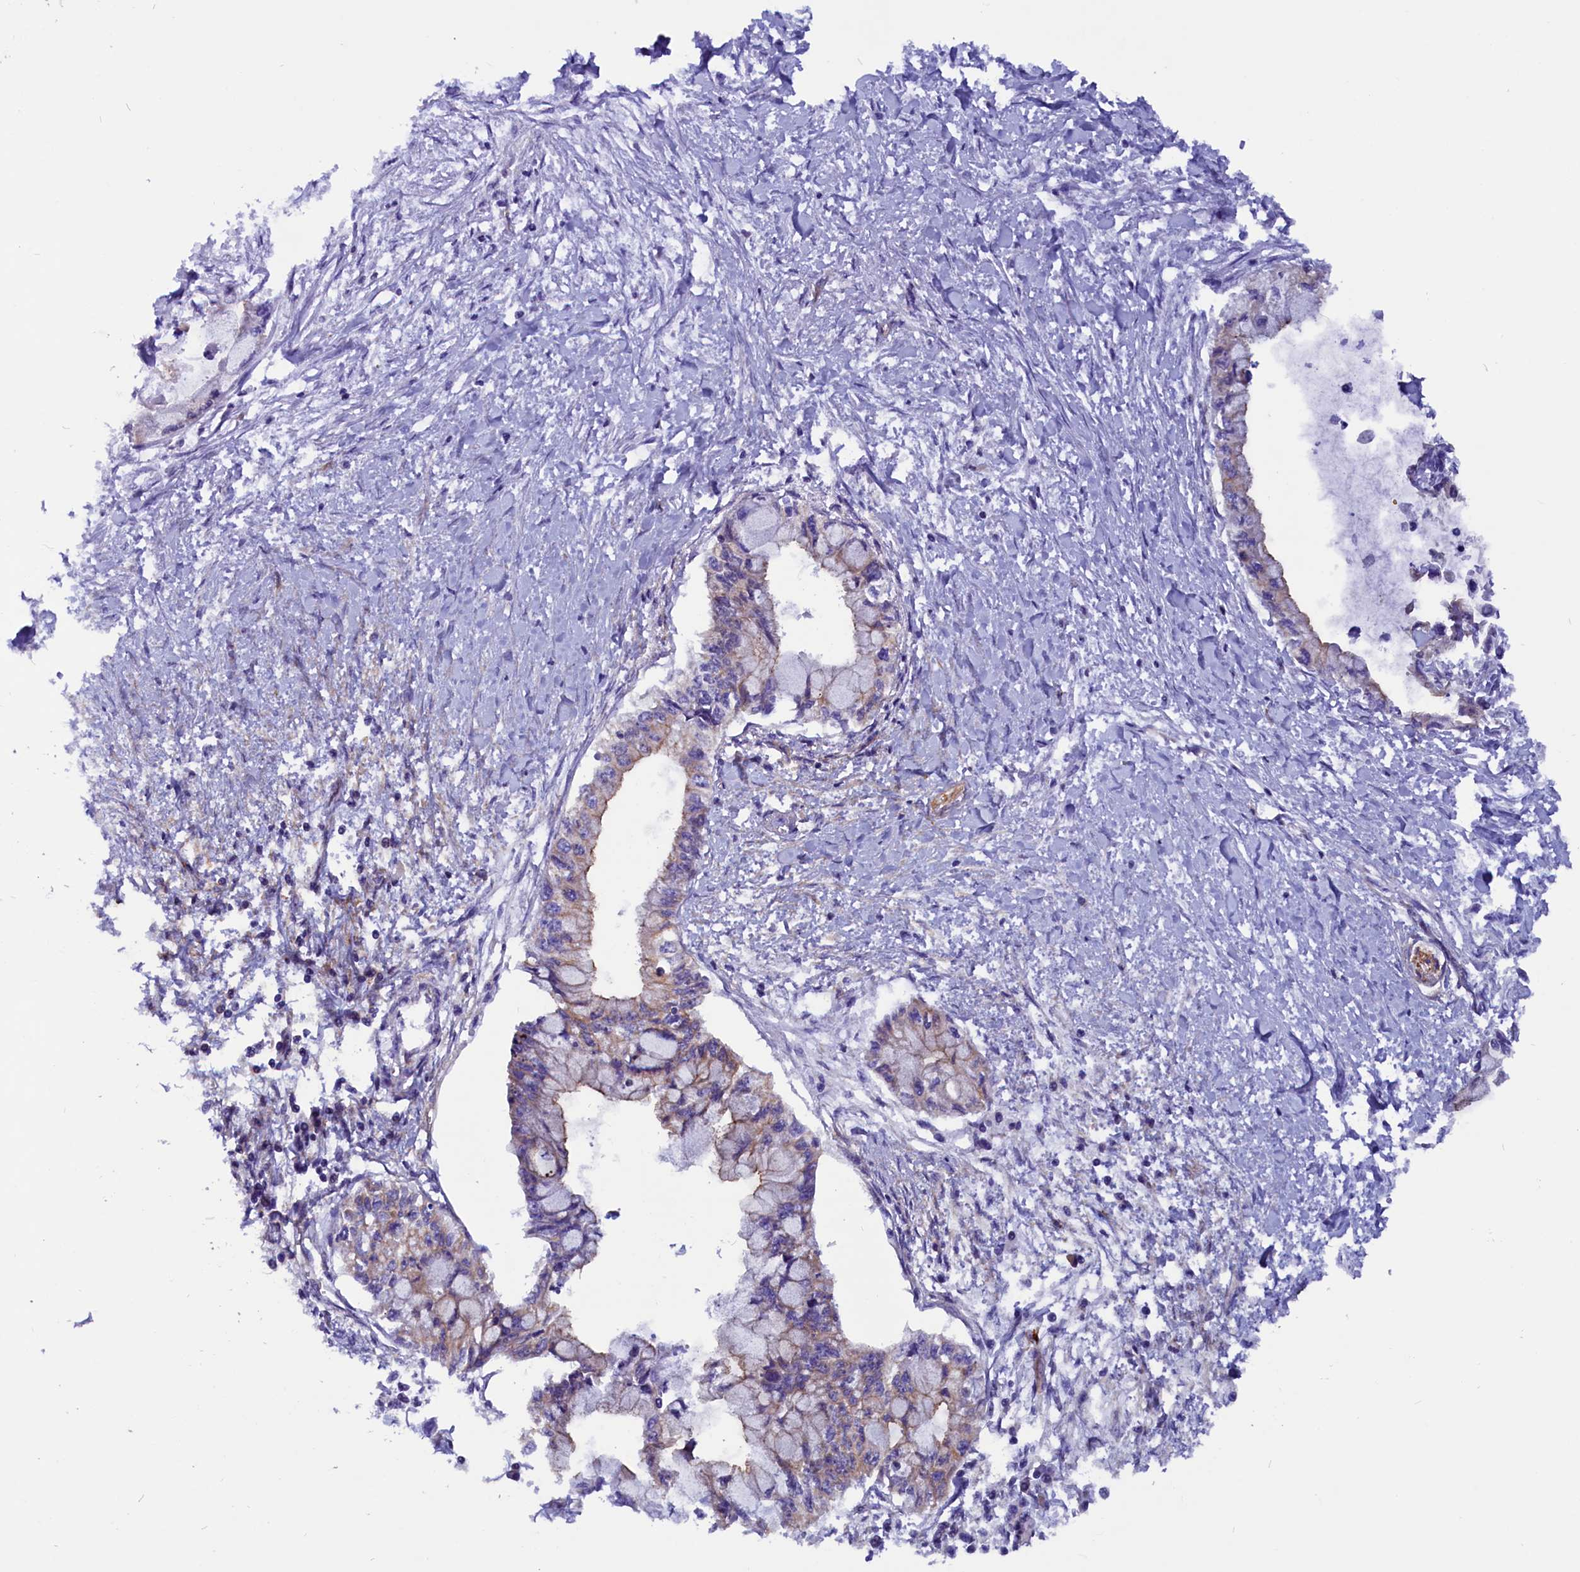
{"staining": {"intensity": "weak", "quantity": "<25%", "location": "cytoplasmic/membranous"}, "tissue": "pancreatic cancer", "cell_type": "Tumor cells", "image_type": "cancer", "snomed": [{"axis": "morphology", "description": "Adenocarcinoma, NOS"}, {"axis": "topography", "description": "Pancreas"}], "caption": "DAB immunohistochemical staining of pancreatic adenocarcinoma demonstrates no significant positivity in tumor cells.", "gene": "ZNF749", "patient": {"sex": "male", "age": 48}}